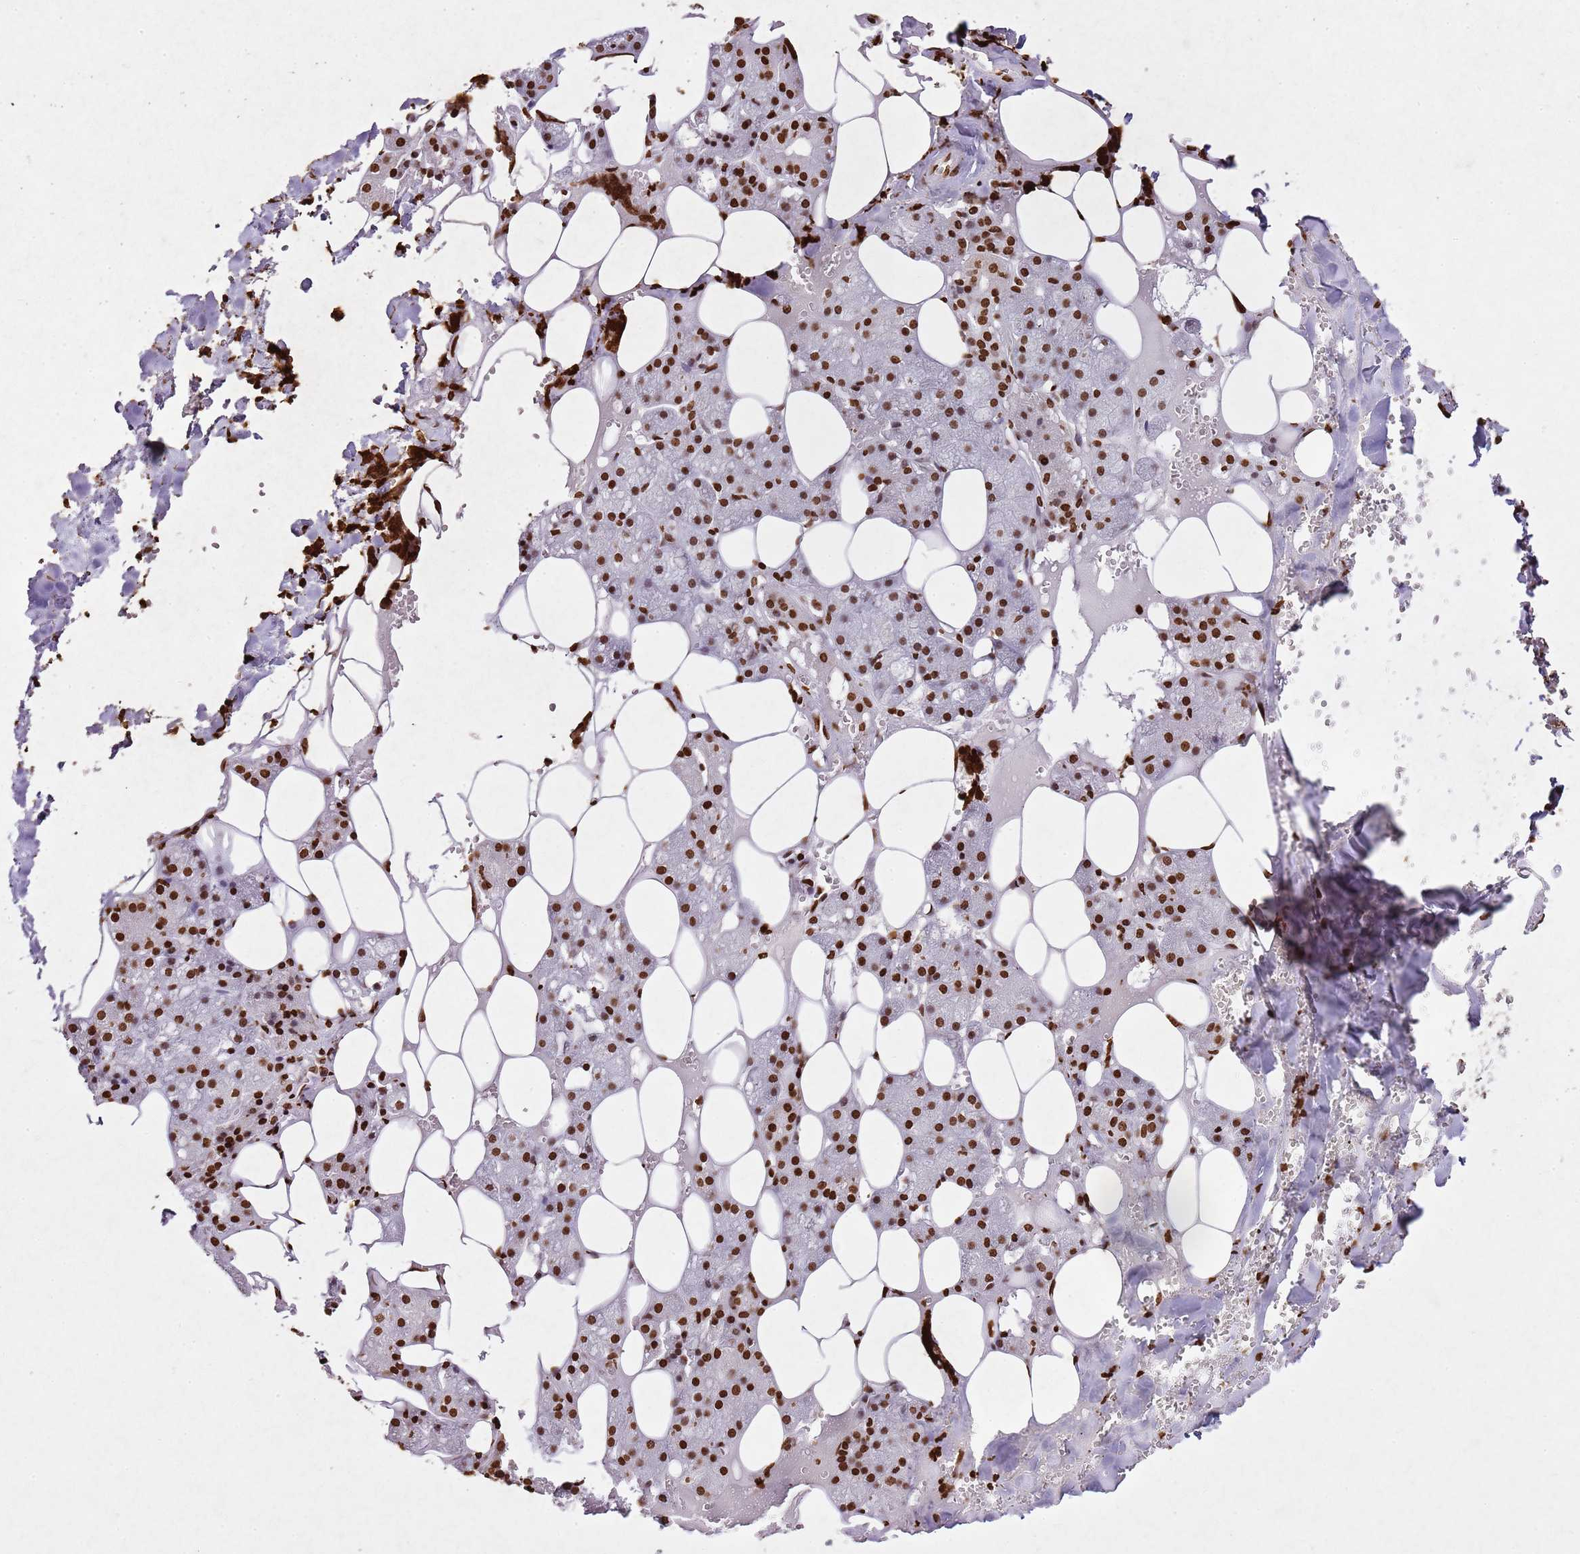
{"staining": {"intensity": "strong", "quantity": ">75%", "location": "nuclear"}, "tissue": "salivary gland", "cell_type": "Glandular cells", "image_type": "normal", "snomed": [{"axis": "morphology", "description": "Normal tissue, NOS"}, {"axis": "topography", "description": "Salivary gland"}], "caption": "Salivary gland stained with a brown dye shows strong nuclear positive positivity in approximately >75% of glandular cells.", "gene": "BMAL1", "patient": {"sex": "male", "age": 62}}